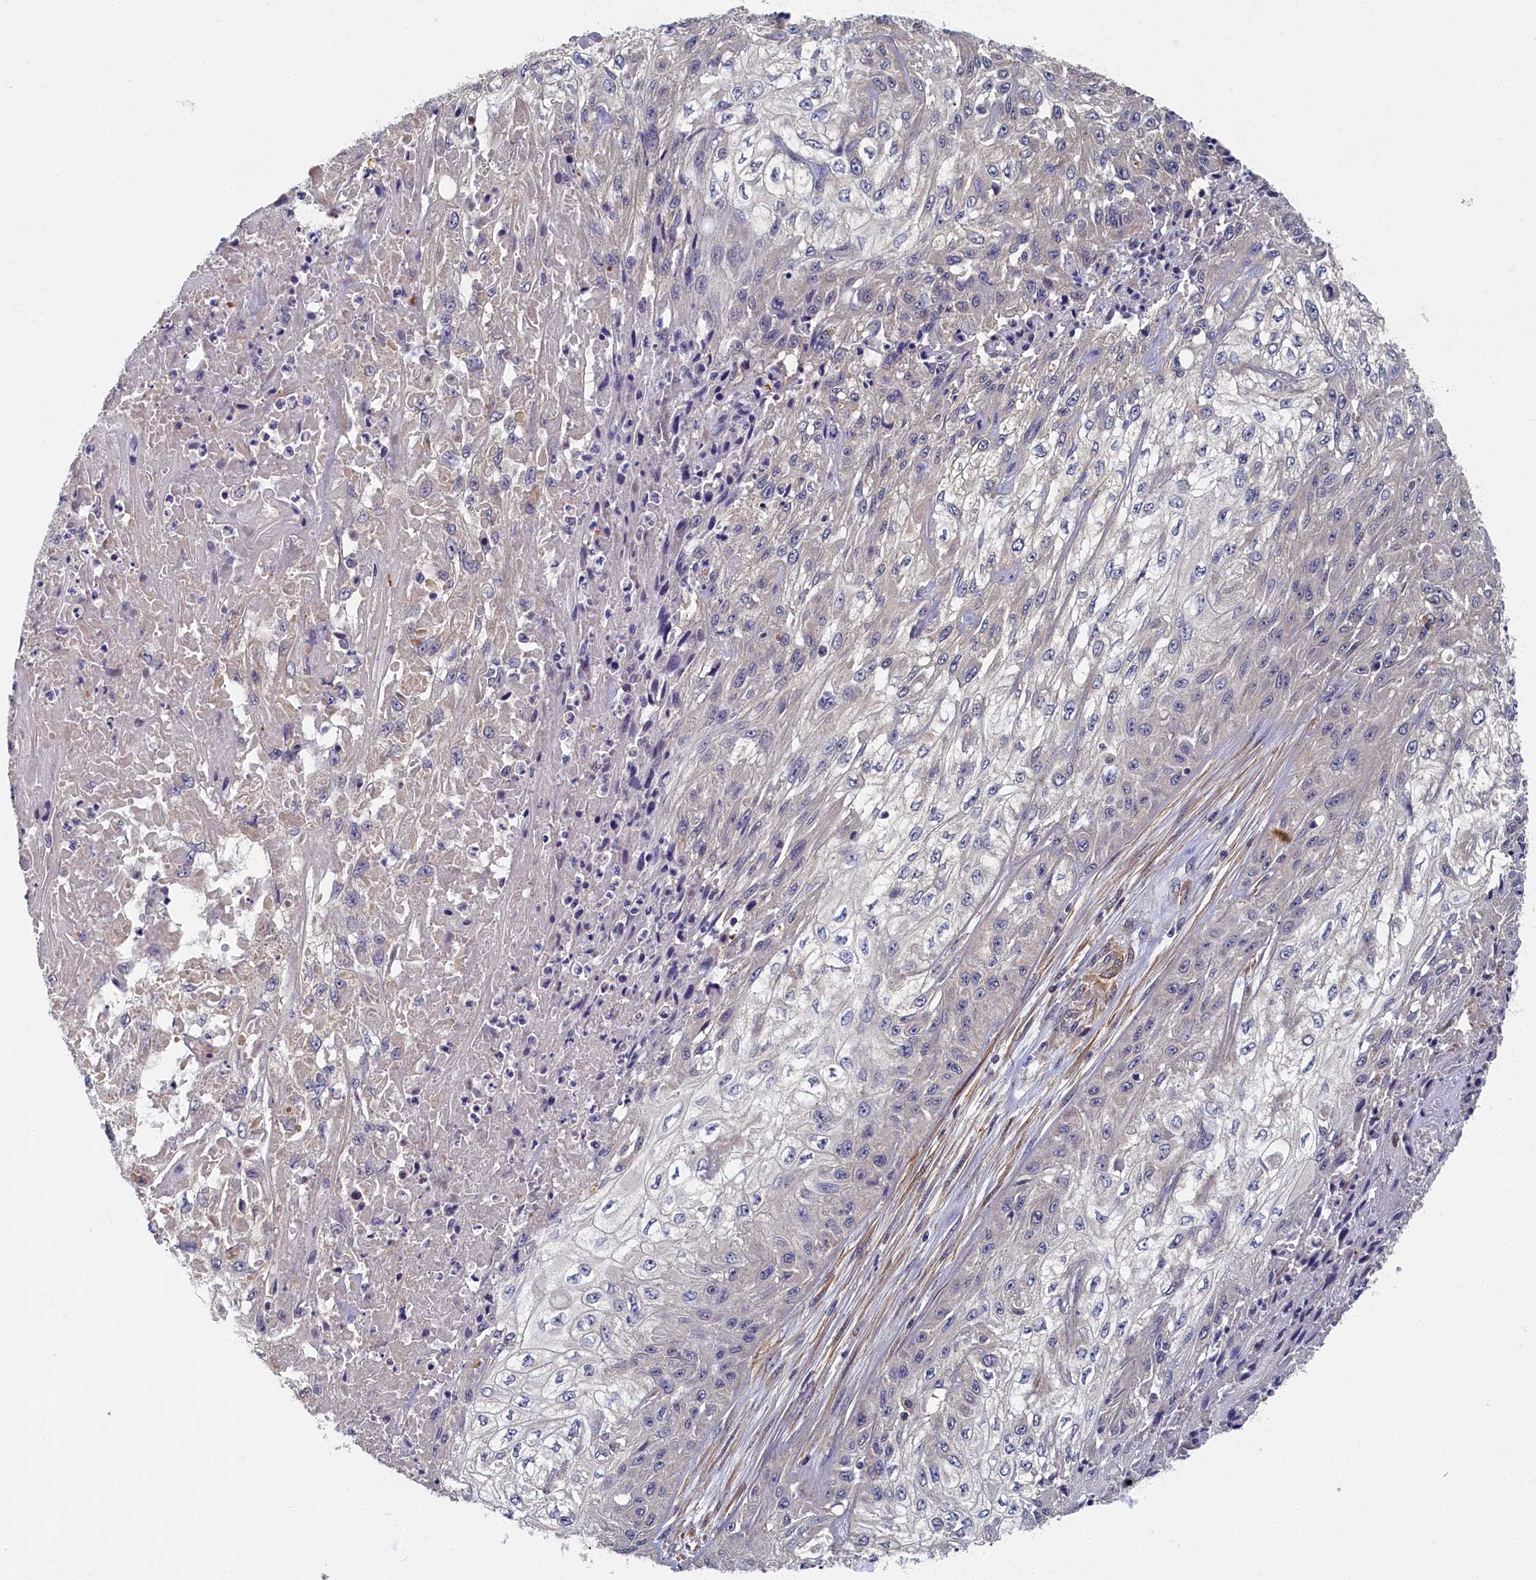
{"staining": {"intensity": "negative", "quantity": "none", "location": "none"}, "tissue": "skin cancer", "cell_type": "Tumor cells", "image_type": "cancer", "snomed": [{"axis": "morphology", "description": "Squamous cell carcinoma, NOS"}, {"axis": "morphology", "description": "Squamous cell carcinoma, metastatic, NOS"}, {"axis": "topography", "description": "Skin"}, {"axis": "topography", "description": "Lymph node"}], "caption": "The micrograph exhibits no staining of tumor cells in skin cancer.", "gene": "TBCB", "patient": {"sex": "male", "age": 75}}